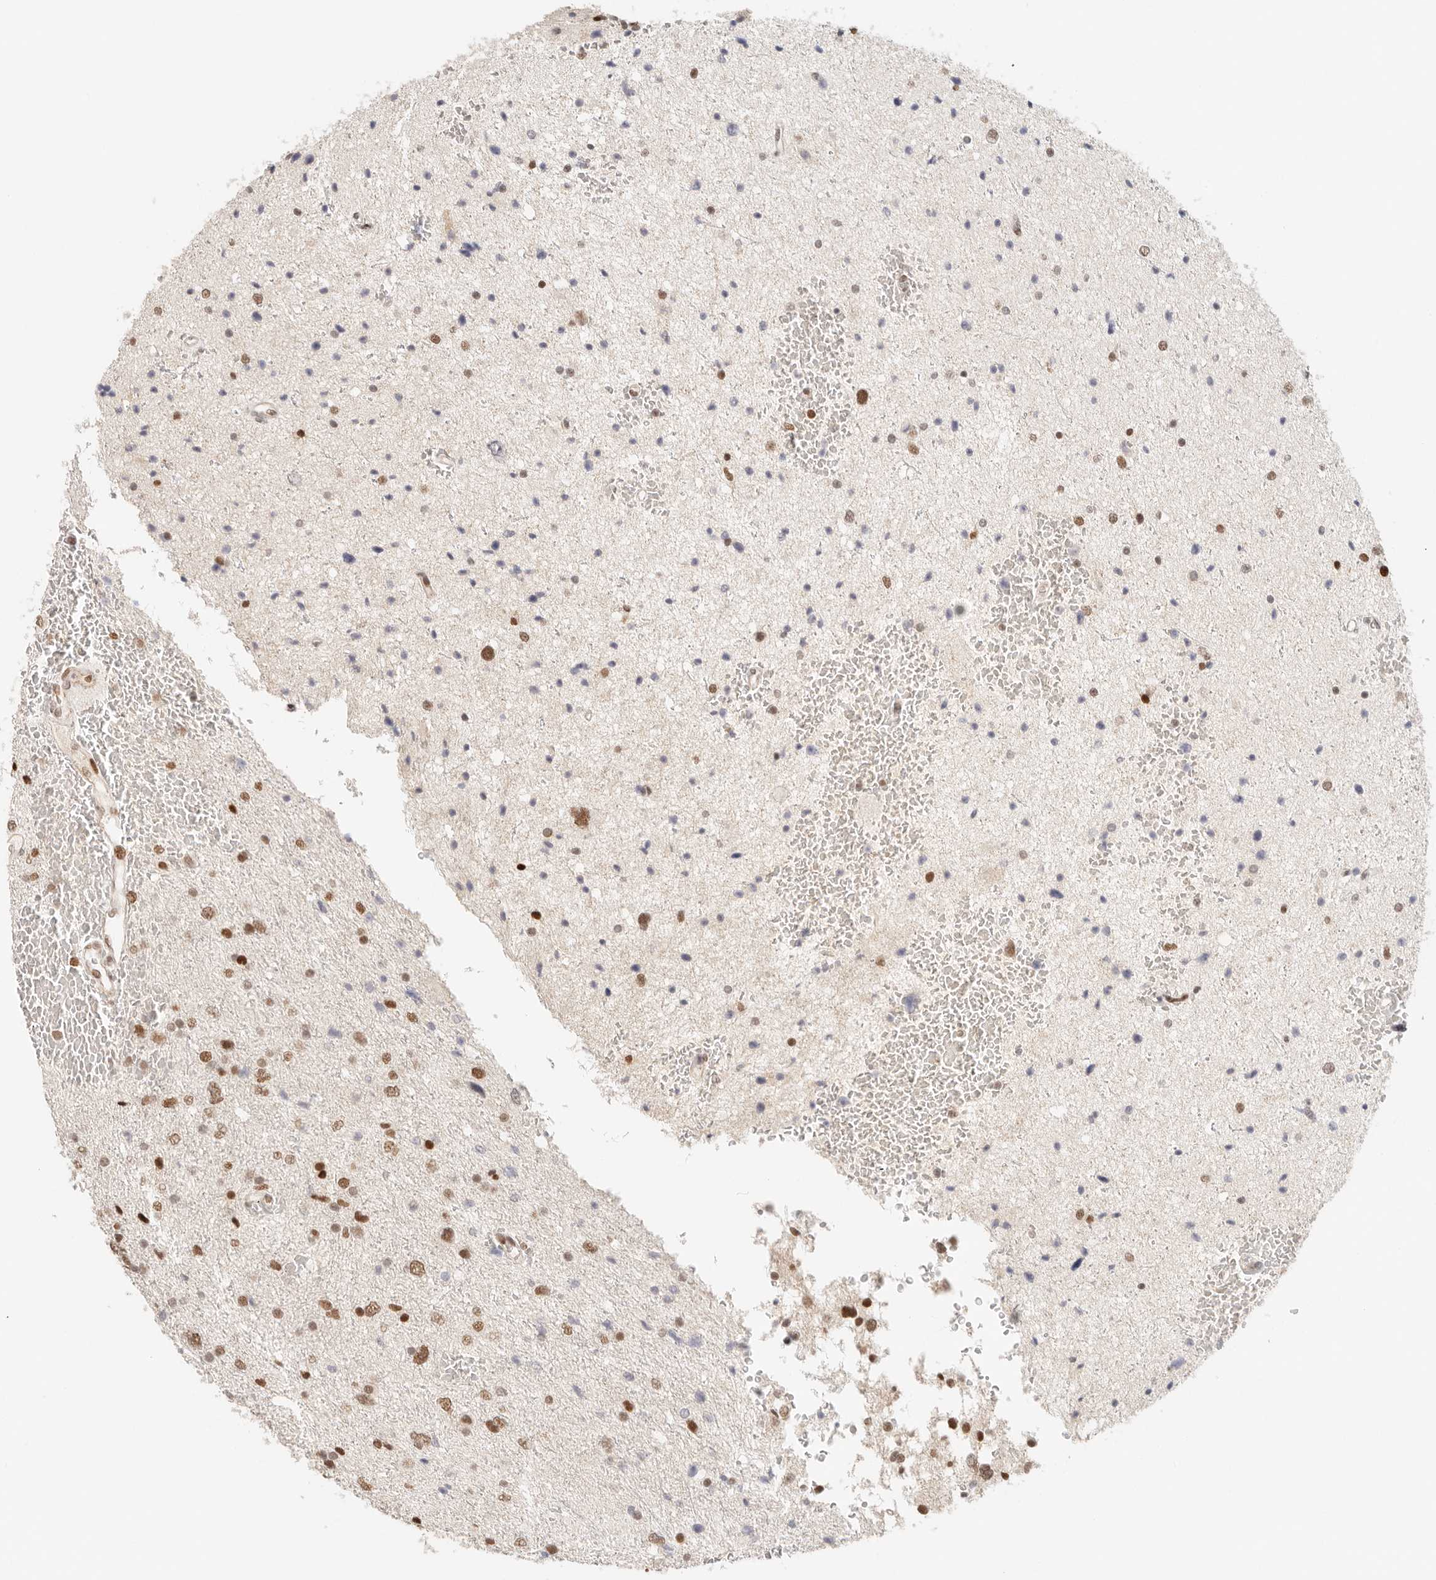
{"staining": {"intensity": "moderate", "quantity": "25%-75%", "location": "nuclear"}, "tissue": "glioma", "cell_type": "Tumor cells", "image_type": "cancer", "snomed": [{"axis": "morphology", "description": "Glioma, malignant, Low grade"}, {"axis": "topography", "description": "Cerebral cortex"}], "caption": "The histopathology image demonstrates immunohistochemical staining of glioma. There is moderate nuclear staining is present in approximately 25%-75% of tumor cells. The protein is shown in brown color, while the nuclei are stained blue.", "gene": "HOXC5", "patient": {"sex": "female", "age": 39}}